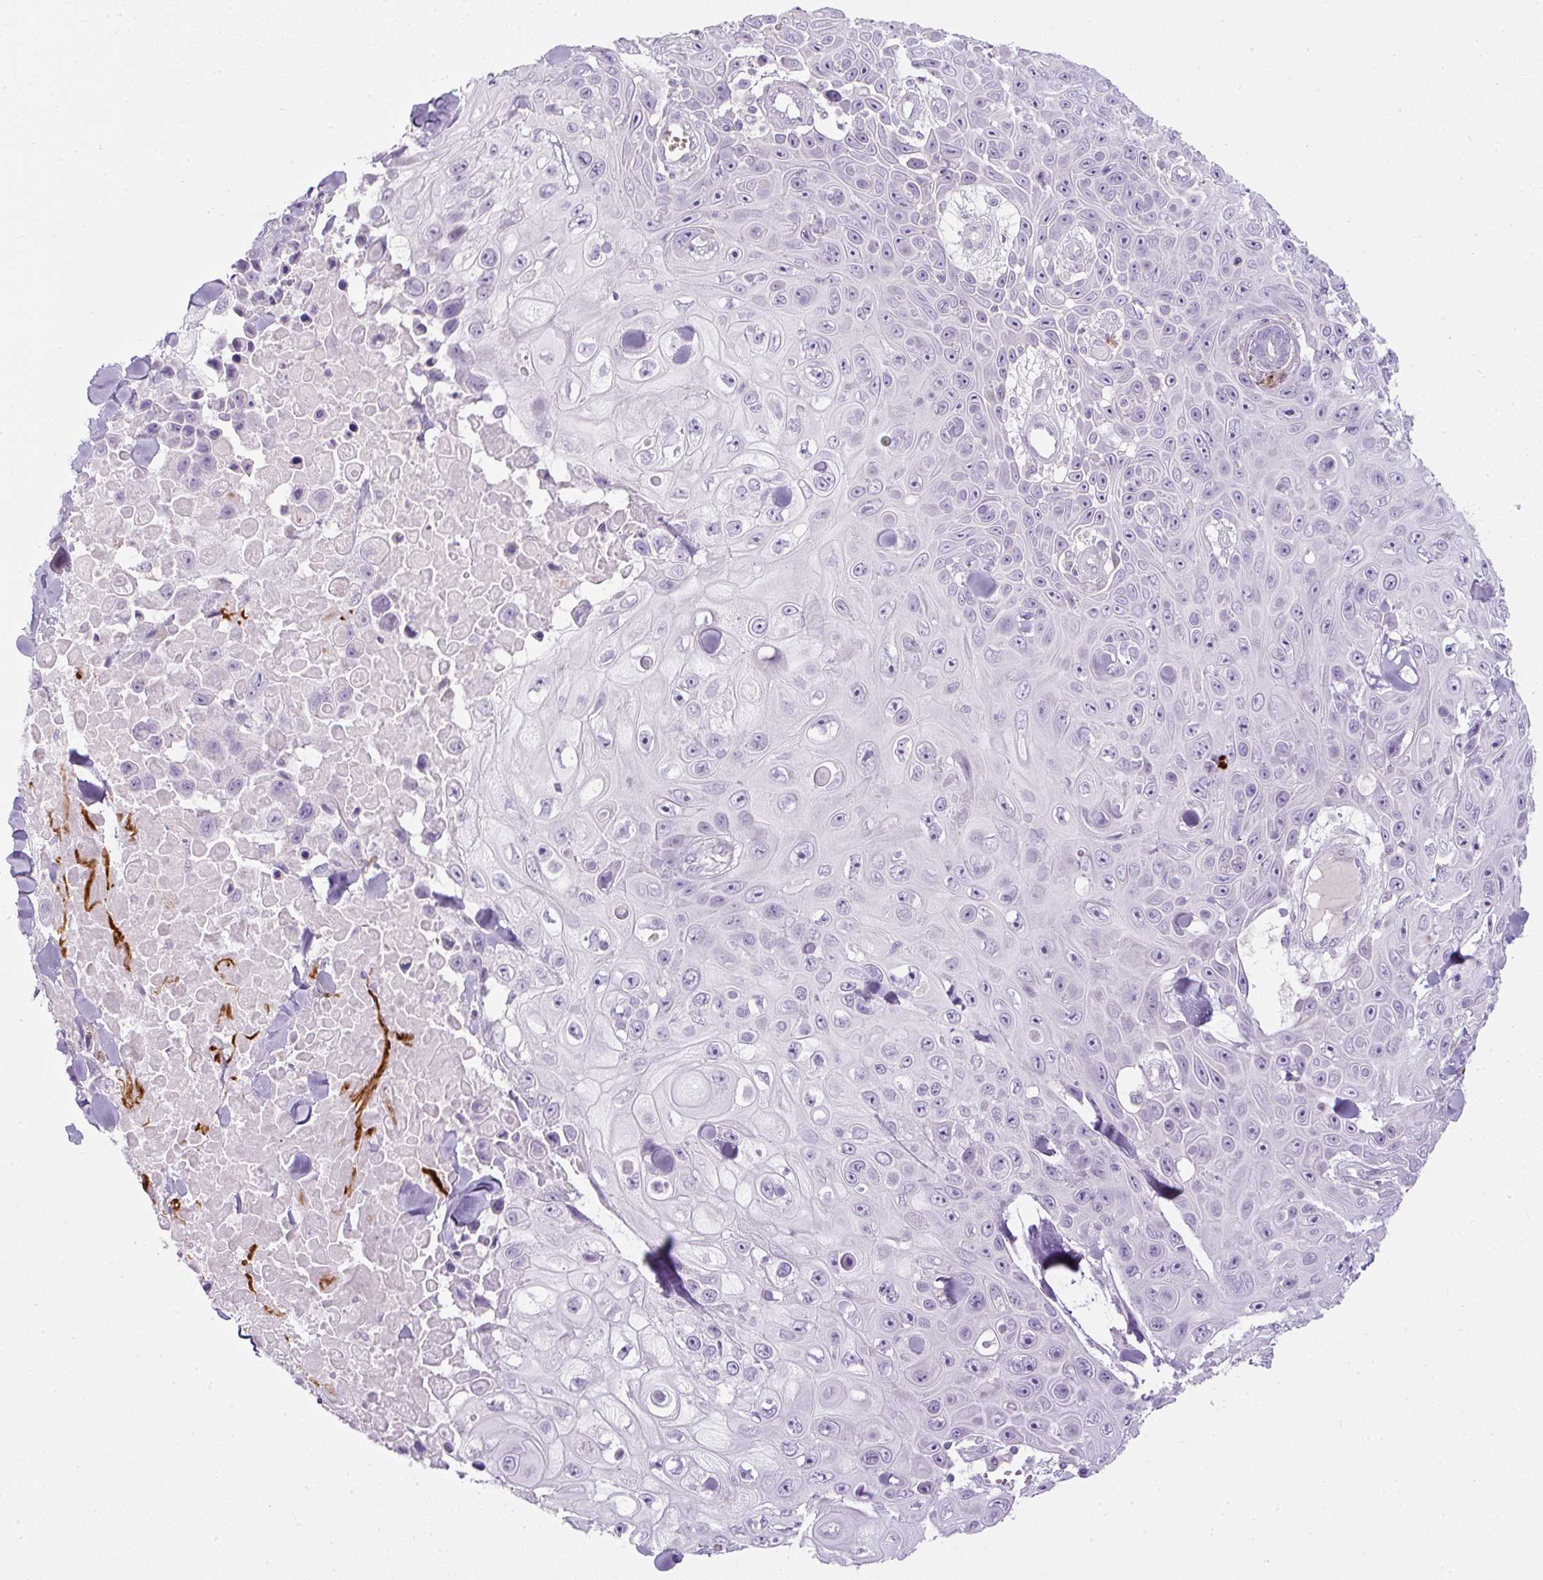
{"staining": {"intensity": "negative", "quantity": "none", "location": "none"}, "tissue": "skin cancer", "cell_type": "Tumor cells", "image_type": "cancer", "snomed": [{"axis": "morphology", "description": "Squamous cell carcinoma, NOS"}, {"axis": "topography", "description": "Skin"}], "caption": "Immunohistochemical staining of skin cancer (squamous cell carcinoma) displays no significant staining in tumor cells. (Immunohistochemistry (ihc), brightfield microscopy, high magnification).", "gene": "FGFBP3", "patient": {"sex": "male", "age": 82}}